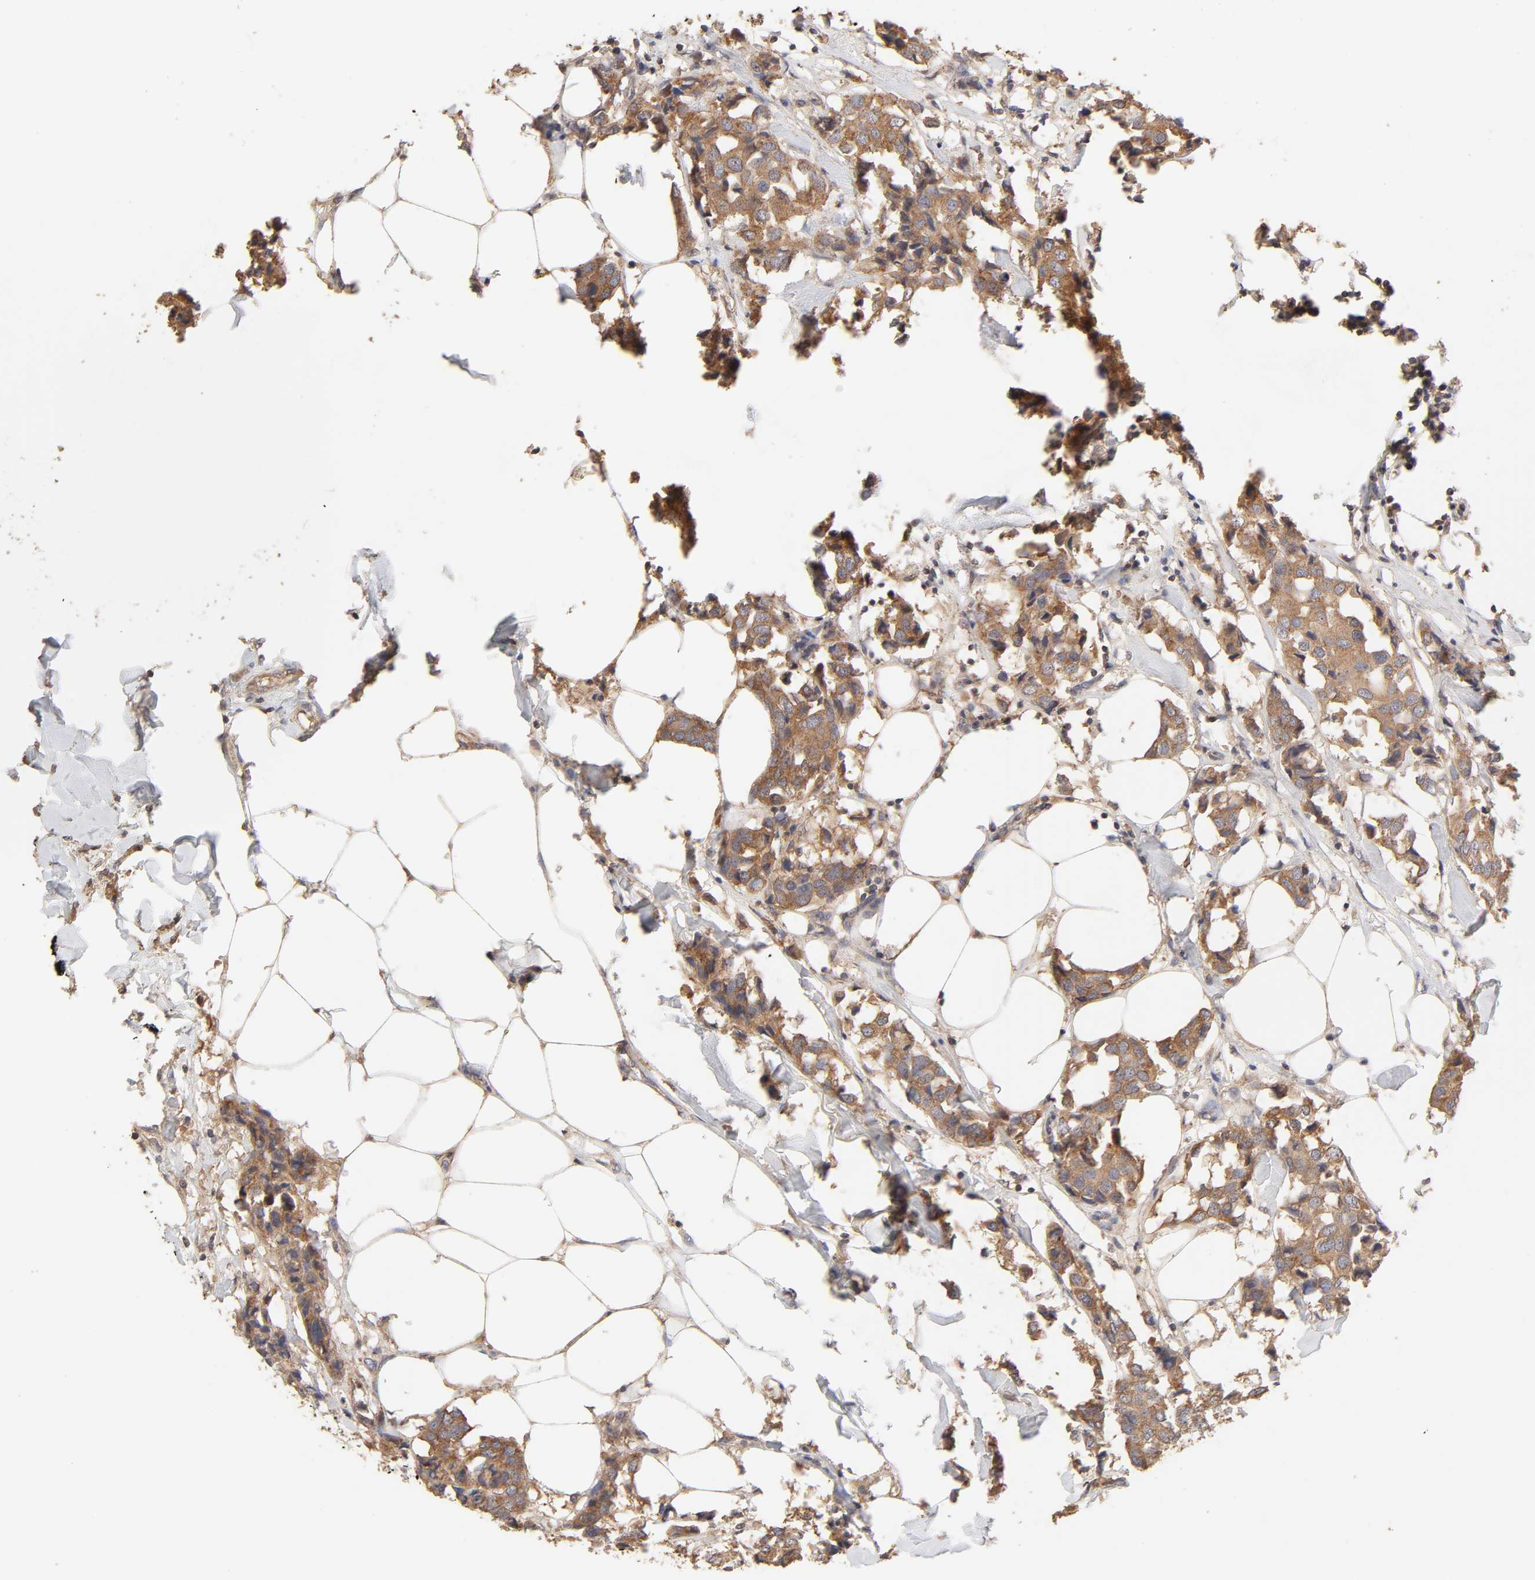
{"staining": {"intensity": "moderate", "quantity": ">75%", "location": "cytoplasmic/membranous"}, "tissue": "breast cancer", "cell_type": "Tumor cells", "image_type": "cancer", "snomed": [{"axis": "morphology", "description": "Duct carcinoma"}, {"axis": "topography", "description": "Breast"}], "caption": "This histopathology image displays IHC staining of breast infiltrating ductal carcinoma, with medium moderate cytoplasmic/membranous expression in about >75% of tumor cells.", "gene": "AP1G2", "patient": {"sex": "female", "age": 80}}